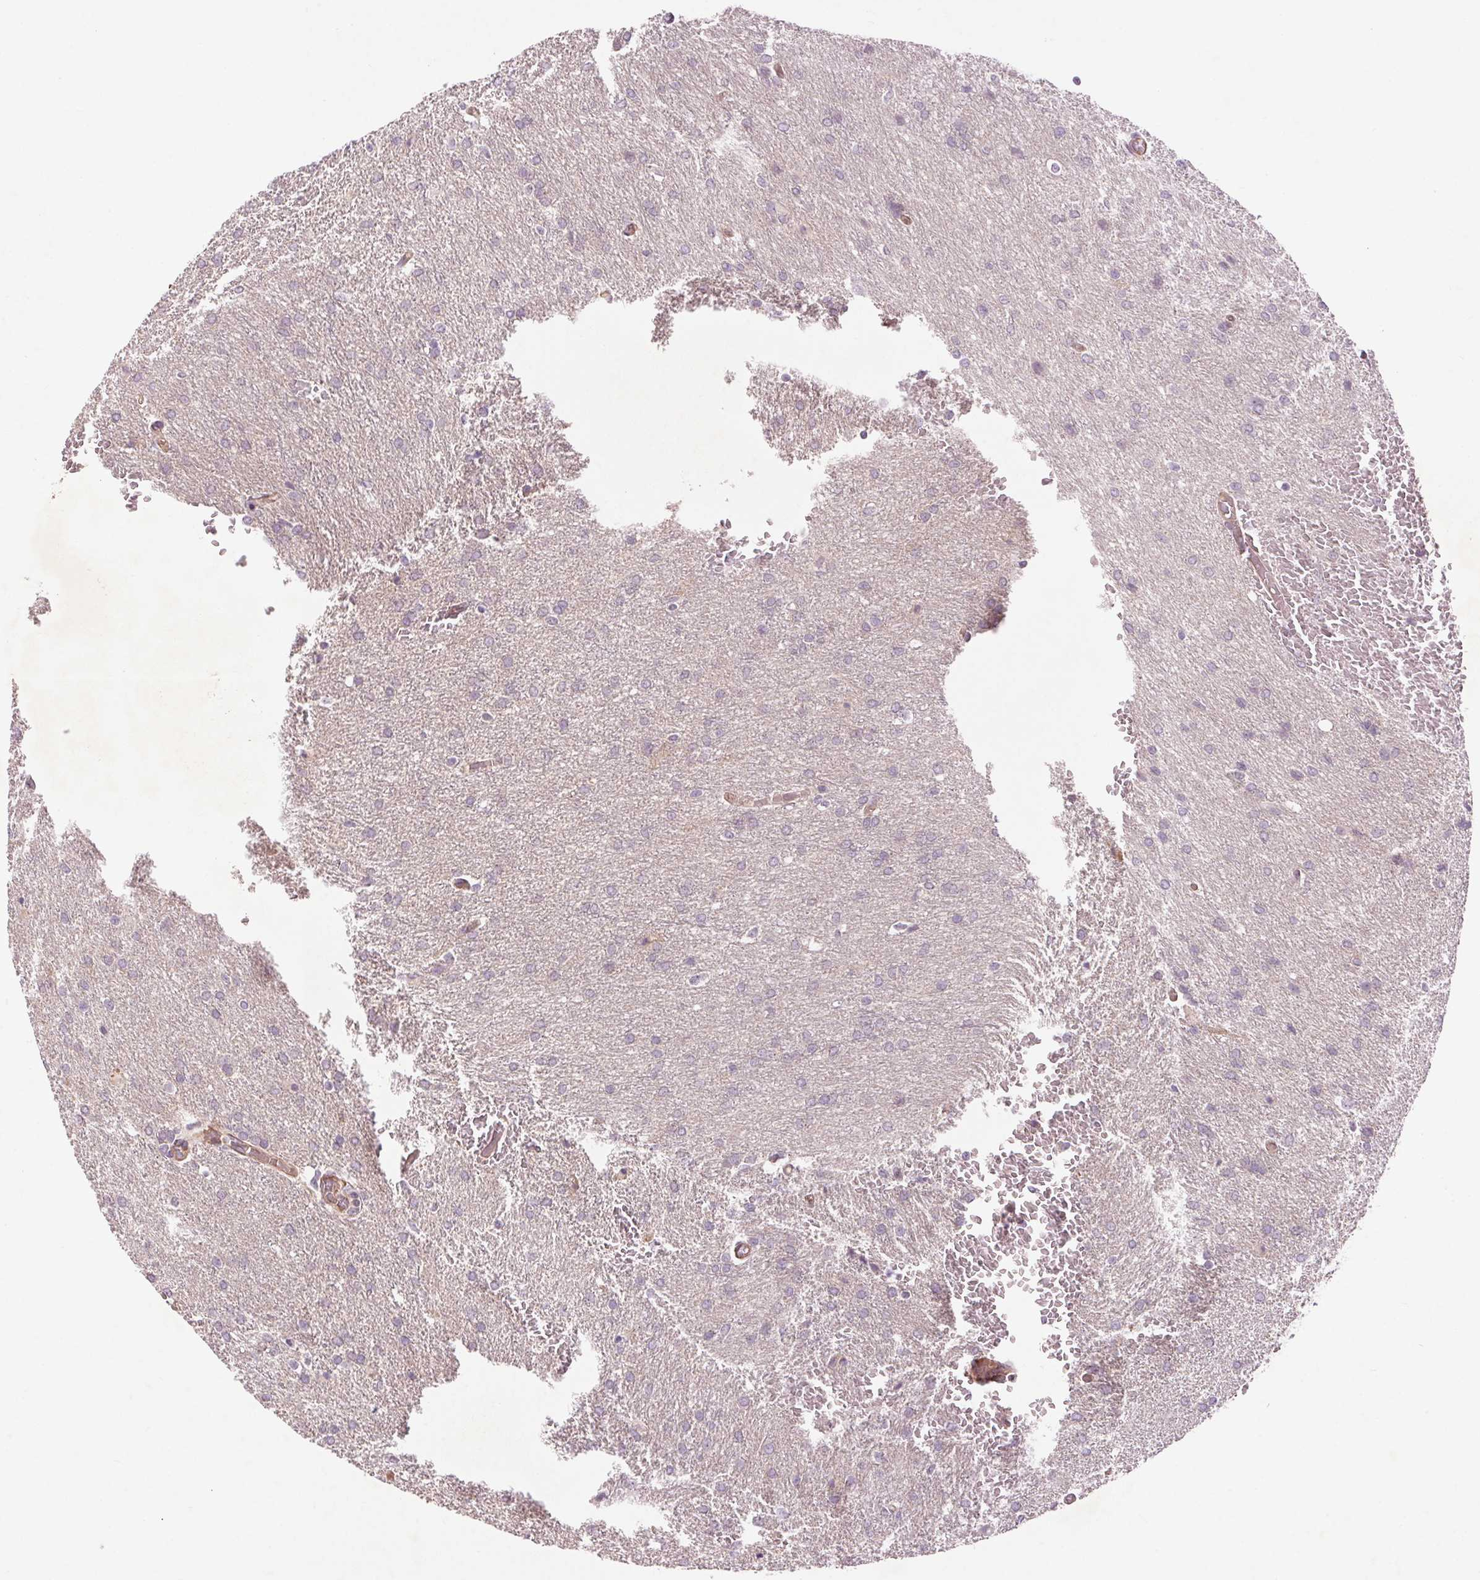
{"staining": {"intensity": "negative", "quantity": "none", "location": "none"}, "tissue": "glioma", "cell_type": "Tumor cells", "image_type": "cancer", "snomed": [{"axis": "morphology", "description": "Glioma, malignant, High grade"}, {"axis": "topography", "description": "Brain"}], "caption": "Histopathology image shows no significant protein positivity in tumor cells of high-grade glioma (malignant).", "gene": "CCSER1", "patient": {"sex": "male", "age": 68}}